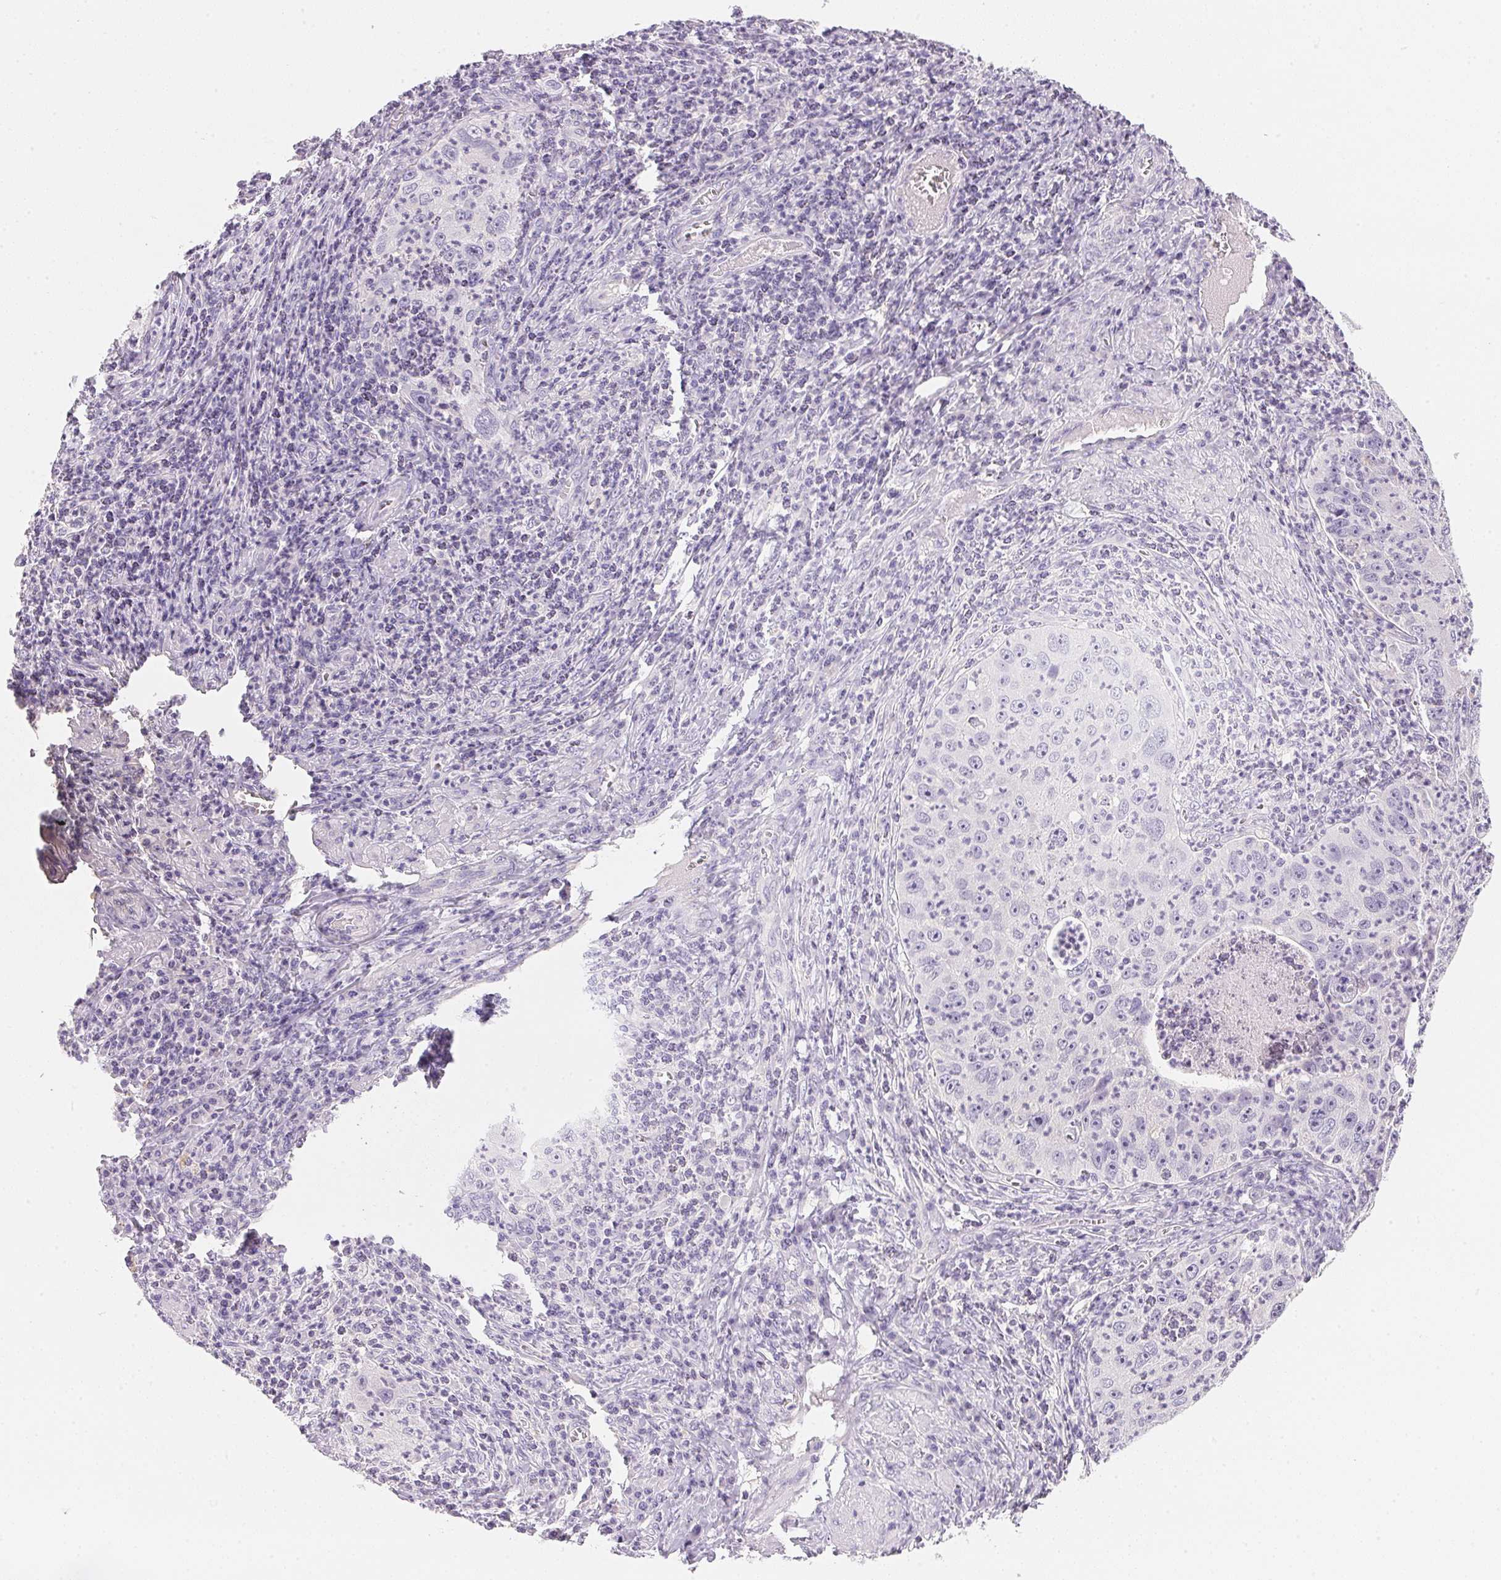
{"staining": {"intensity": "negative", "quantity": "none", "location": "none"}, "tissue": "cervical cancer", "cell_type": "Tumor cells", "image_type": "cancer", "snomed": [{"axis": "morphology", "description": "Squamous cell carcinoma, NOS"}, {"axis": "topography", "description": "Cervix"}], "caption": "This is an immunohistochemistry (IHC) image of cervical squamous cell carcinoma. There is no positivity in tumor cells.", "gene": "ACP3", "patient": {"sex": "female", "age": 30}}